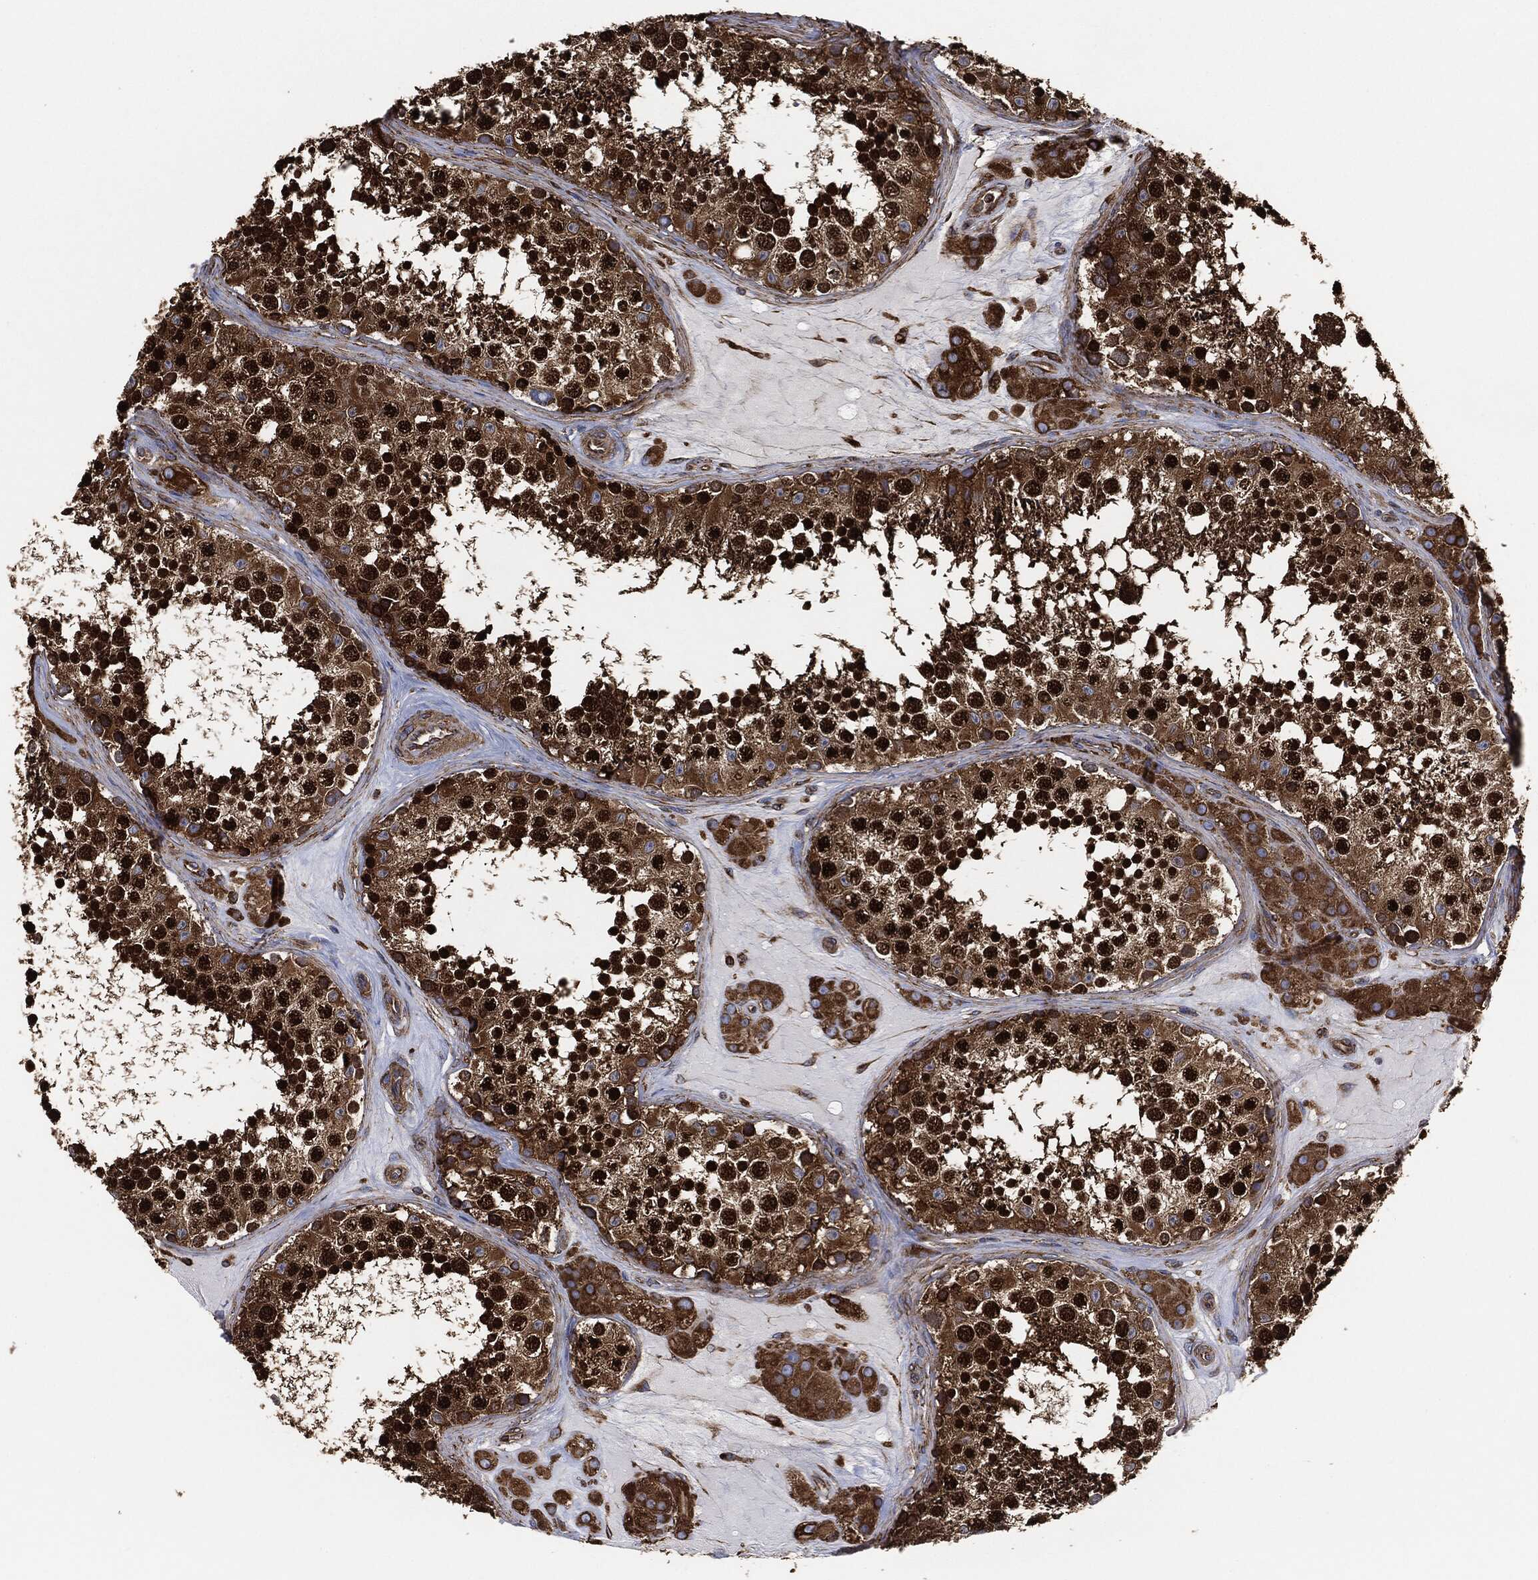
{"staining": {"intensity": "strong", "quantity": ">75%", "location": "cytoplasmic/membranous,nuclear"}, "tissue": "testis", "cell_type": "Cells in seminiferous ducts", "image_type": "normal", "snomed": [{"axis": "morphology", "description": "Normal tissue, NOS"}, {"axis": "topography", "description": "Testis"}], "caption": "Protein expression by immunohistochemistry (IHC) shows strong cytoplasmic/membranous,nuclear staining in approximately >75% of cells in seminiferous ducts in normal testis. (brown staining indicates protein expression, while blue staining denotes nuclei).", "gene": "AMFR", "patient": {"sex": "male", "age": 41}}